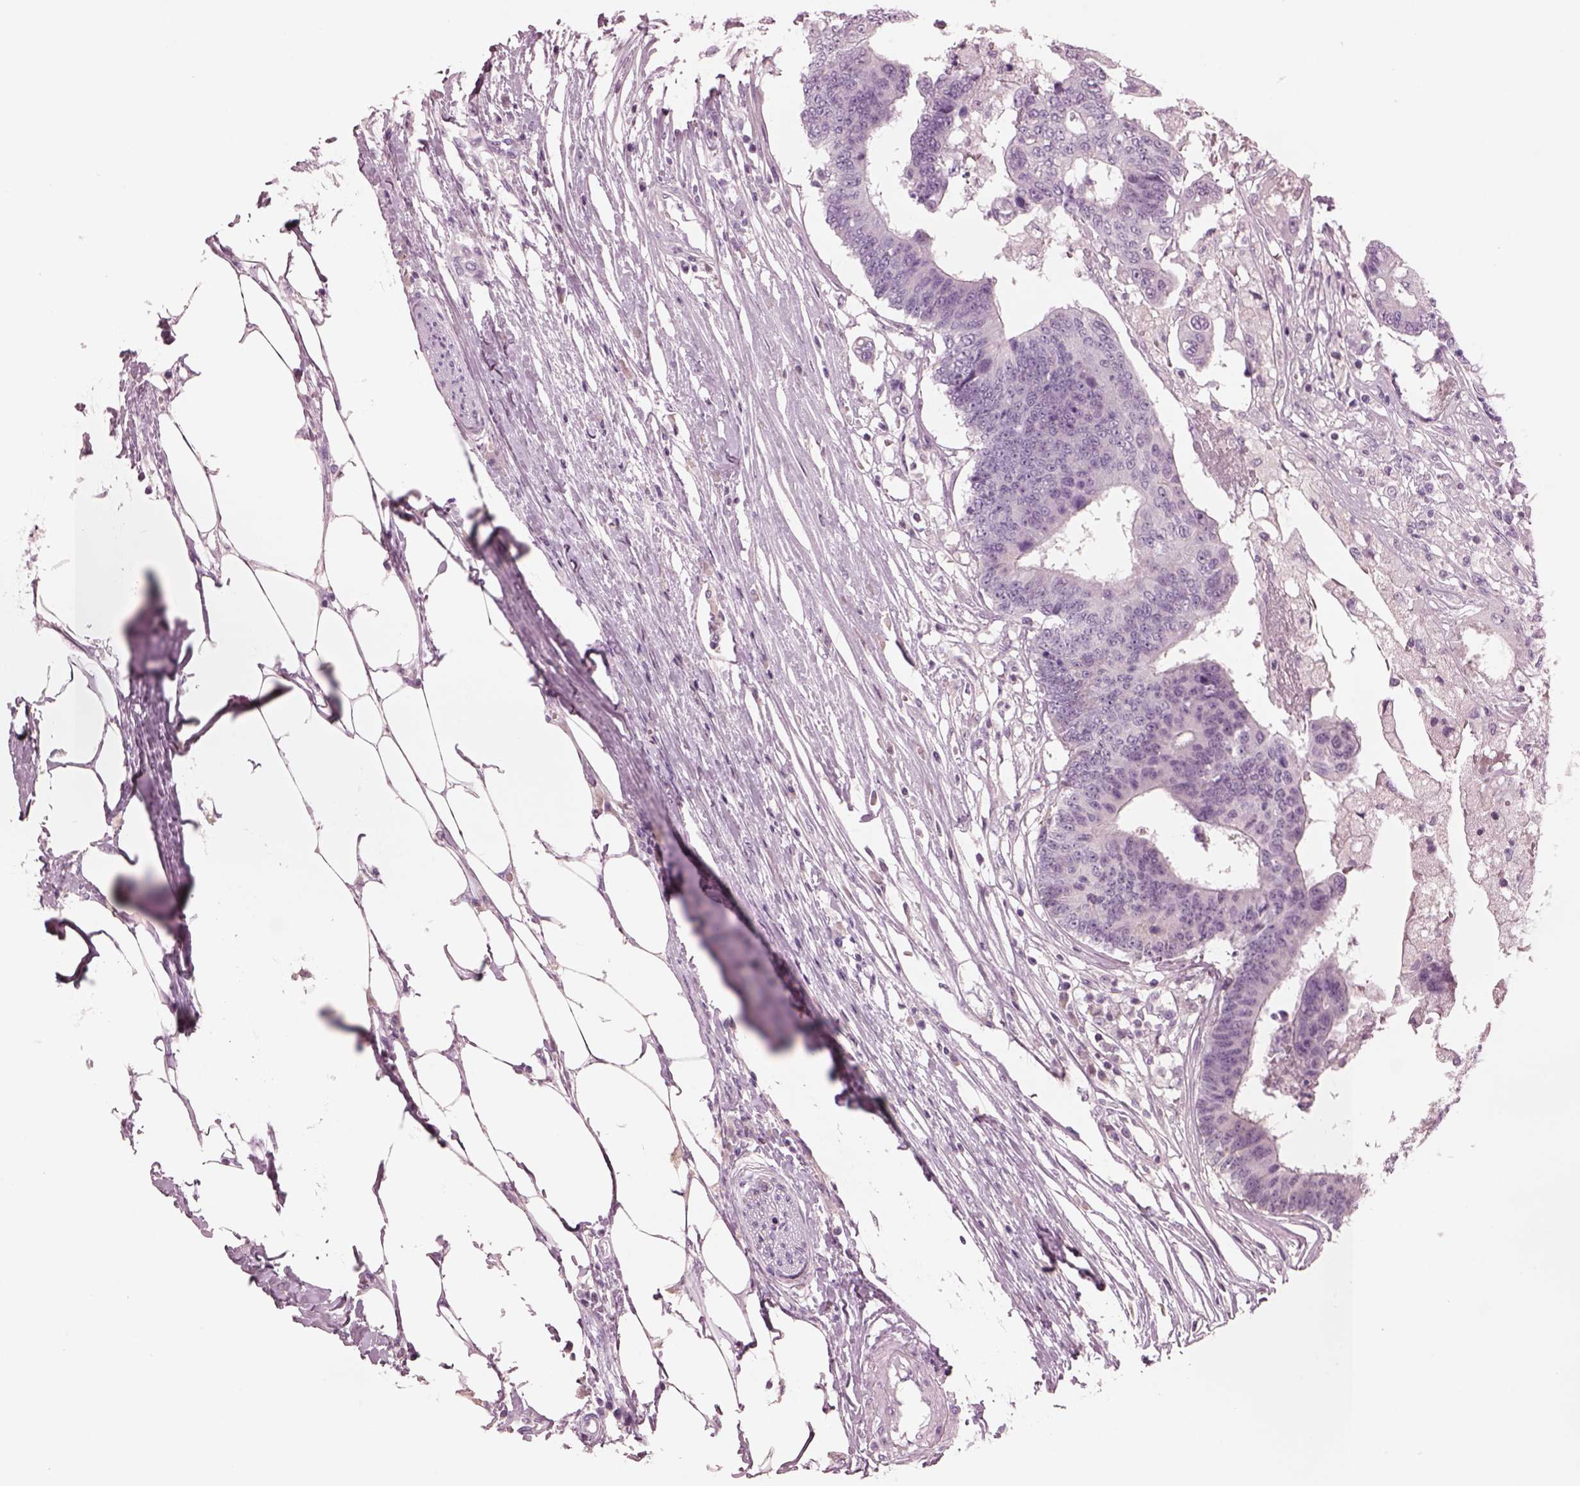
{"staining": {"intensity": "negative", "quantity": "none", "location": "none"}, "tissue": "colorectal cancer", "cell_type": "Tumor cells", "image_type": "cancer", "snomed": [{"axis": "morphology", "description": "Adenocarcinoma, NOS"}, {"axis": "topography", "description": "Colon"}], "caption": "The histopathology image shows no staining of tumor cells in colorectal adenocarcinoma. The staining is performed using DAB (3,3'-diaminobenzidine) brown chromogen with nuclei counter-stained in using hematoxylin.", "gene": "PACRG", "patient": {"sex": "female", "age": 48}}